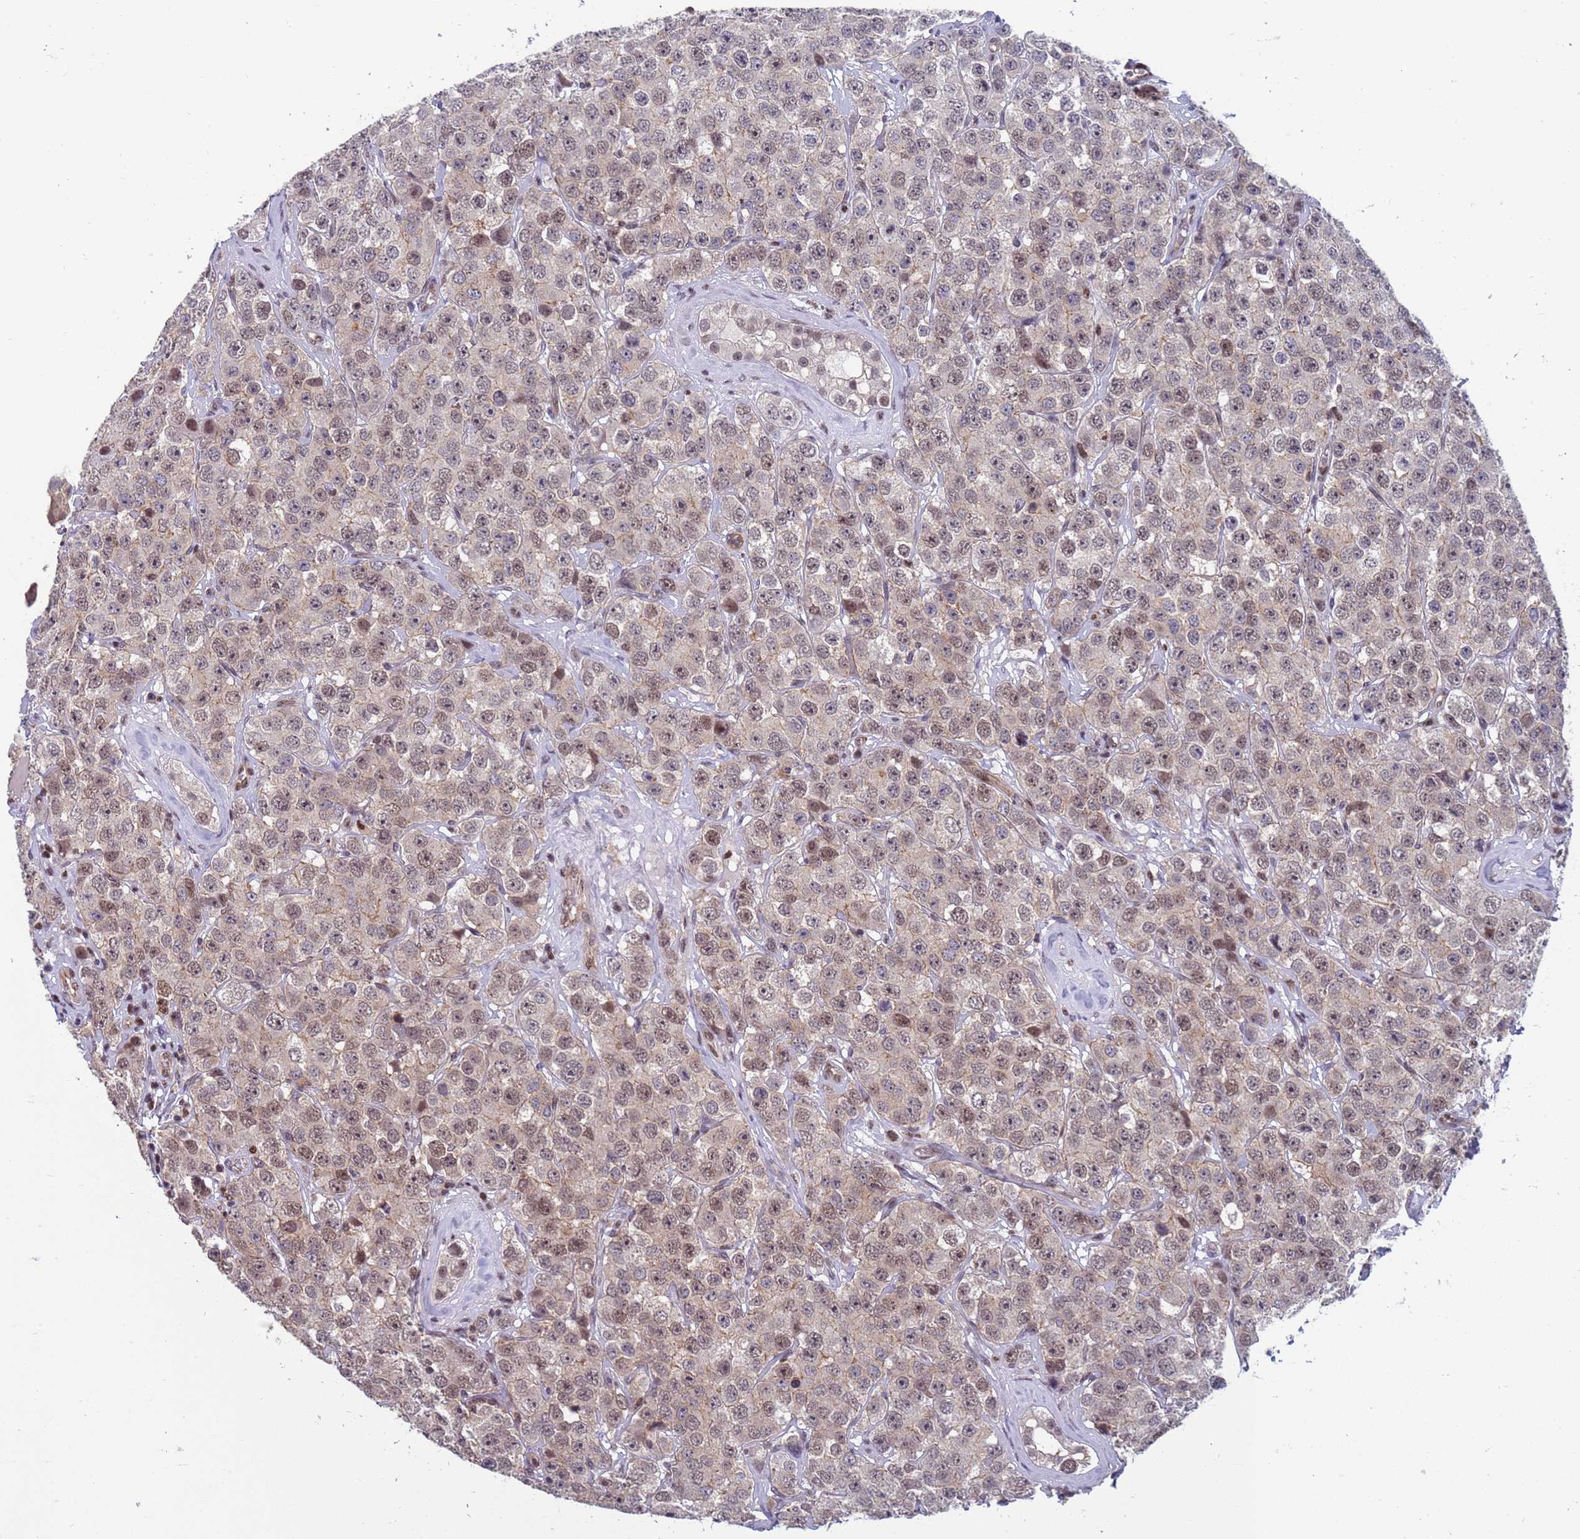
{"staining": {"intensity": "moderate", "quantity": "<25%", "location": "nuclear"}, "tissue": "testis cancer", "cell_type": "Tumor cells", "image_type": "cancer", "snomed": [{"axis": "morphology", "description": "Seminoma, NOS"}, {"axis": "topography", "description": "Testis"}], "caption": "Protein expression by immunohistochemistry displays moderate nuclear staining in about <25% of tumor cells in seminoma (testis). (DAB (3,3'-diaminobenzidine) IHC, brown staining for protein, blue staining for nuclei).", "gene": "NSL1", "patient": {"sex": "male", "age": 28}}